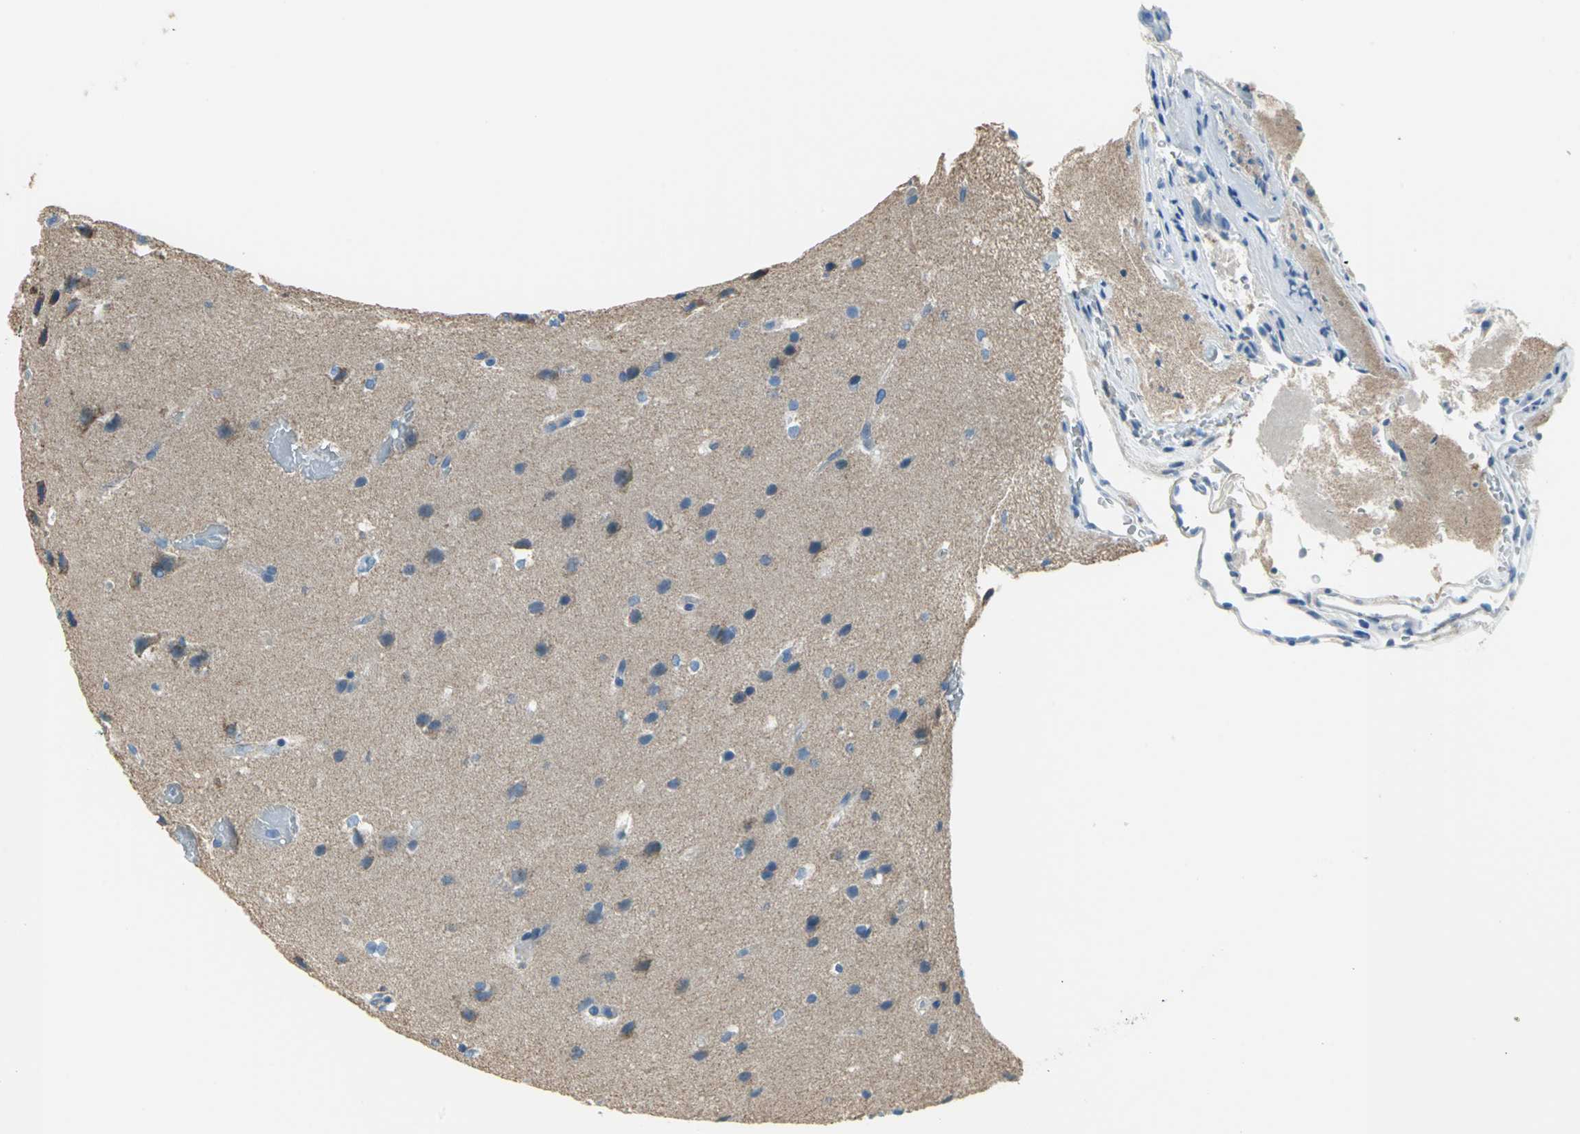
{"staining": {"intensity": "moderate", "quantity": "25%-75%", "location": "cytoplasmic/membranous"}, "tissue": "glioma", "cell_type": "Tumor cells", "image_type": "cancer", "snomed": [{"axis": "morphology", "description": "Glioma, malignant, Low grade"}, {"axis": "topography", "description": "Cerebral cortex"}], "caption": "Glioma stained for a protein (brown) reveals moderate cytoplasmic/membranous positive positivity in approximately 25%-75% of tumor cells.", "gene": "ALOX15", "patient": {"sex": "female", "age": 47}}